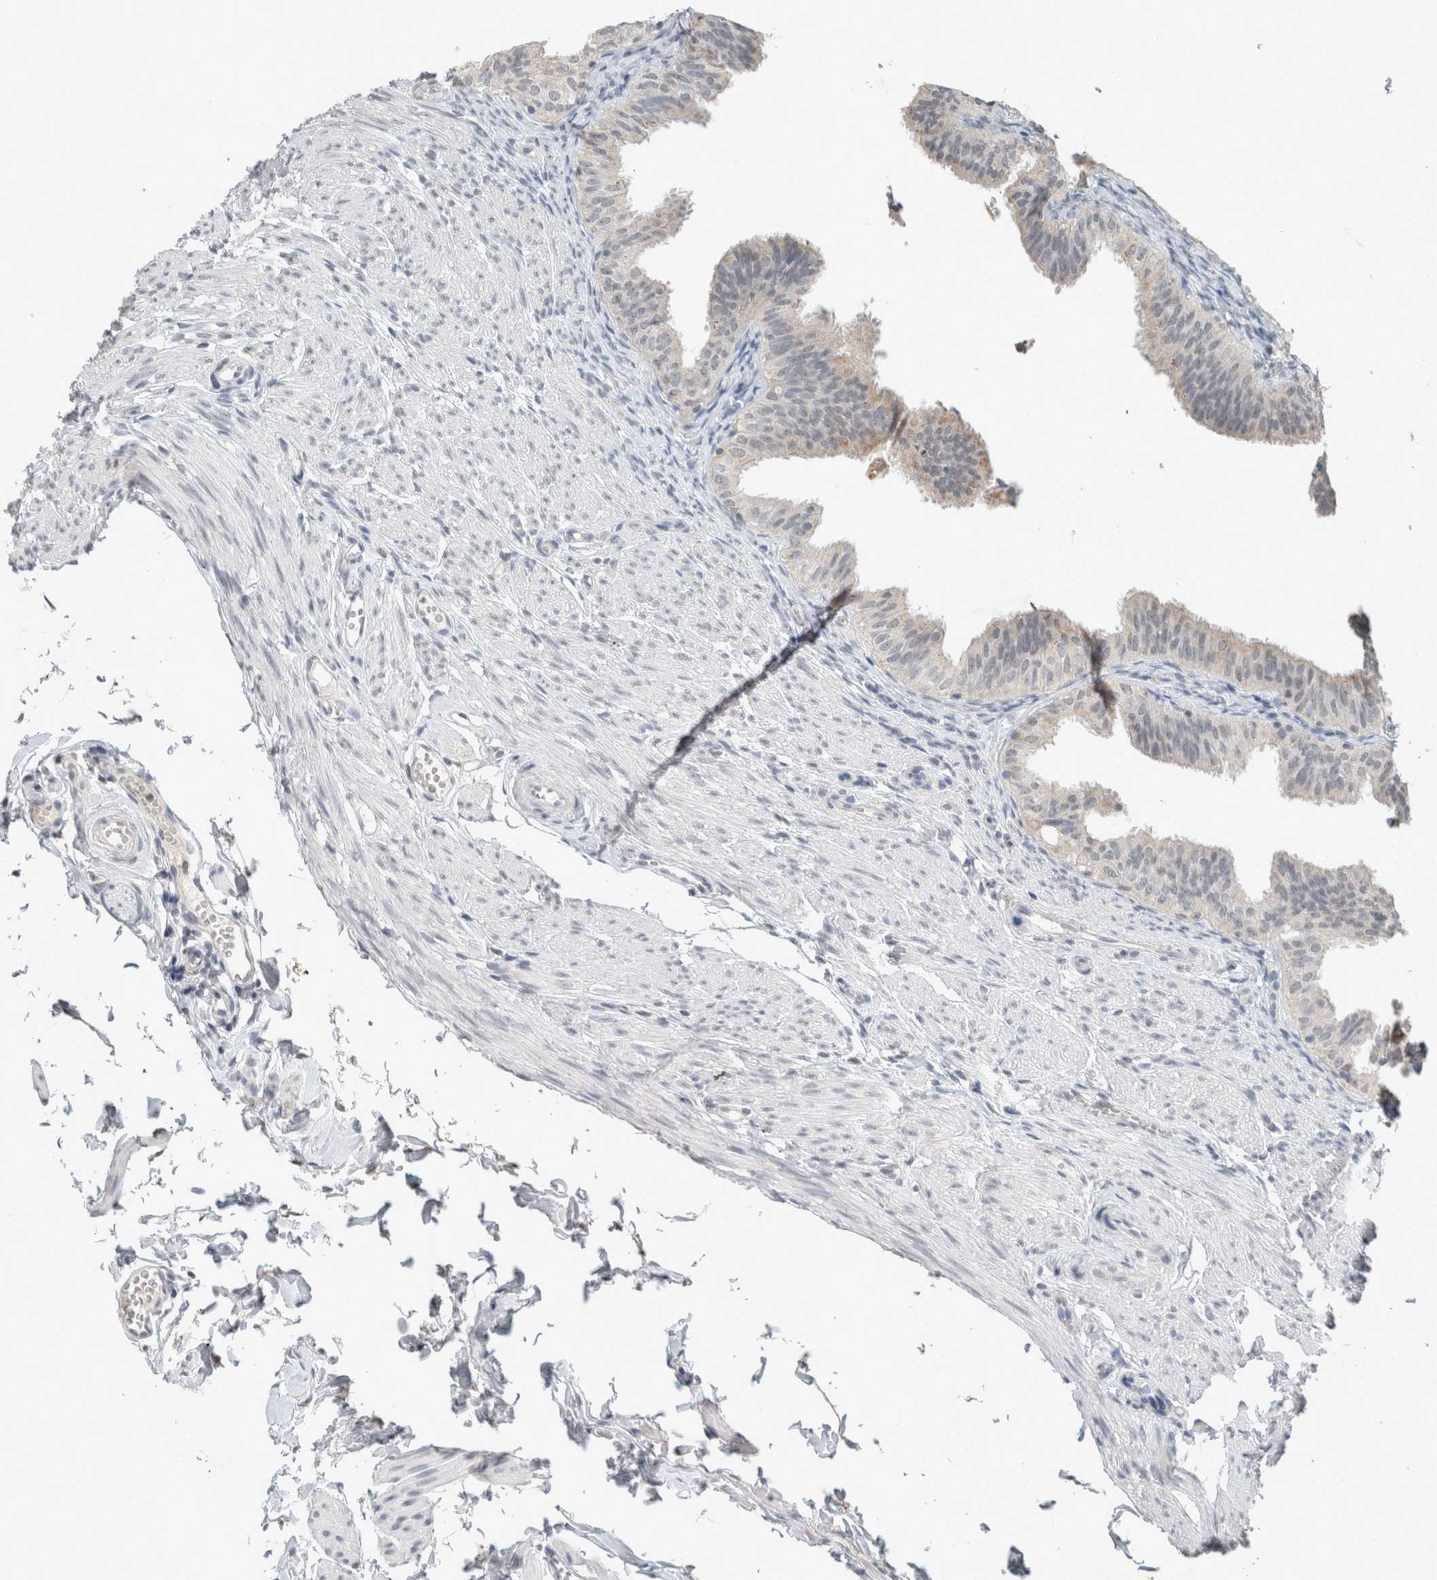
{"staining": {"intensity": "weak", "quantity": "<25%", "location": "cytoplasmic/membranous"}, "tissue": "fallopian tube", "cell_type": "Glandular cells", "image_type": "normal", "snomed": [{"axis": "morphology", "description": "Normal tissue, NOS"}, {"axis": "topography", "description": "Fallopian tube"}], "caption": "Immunohistochemistry image of normal fallopian tube stained for a protein (brown), which shows no positivity in glandular cells.", "gene": "TRIT1", "patient": {"sex": "female", "age": 35}}